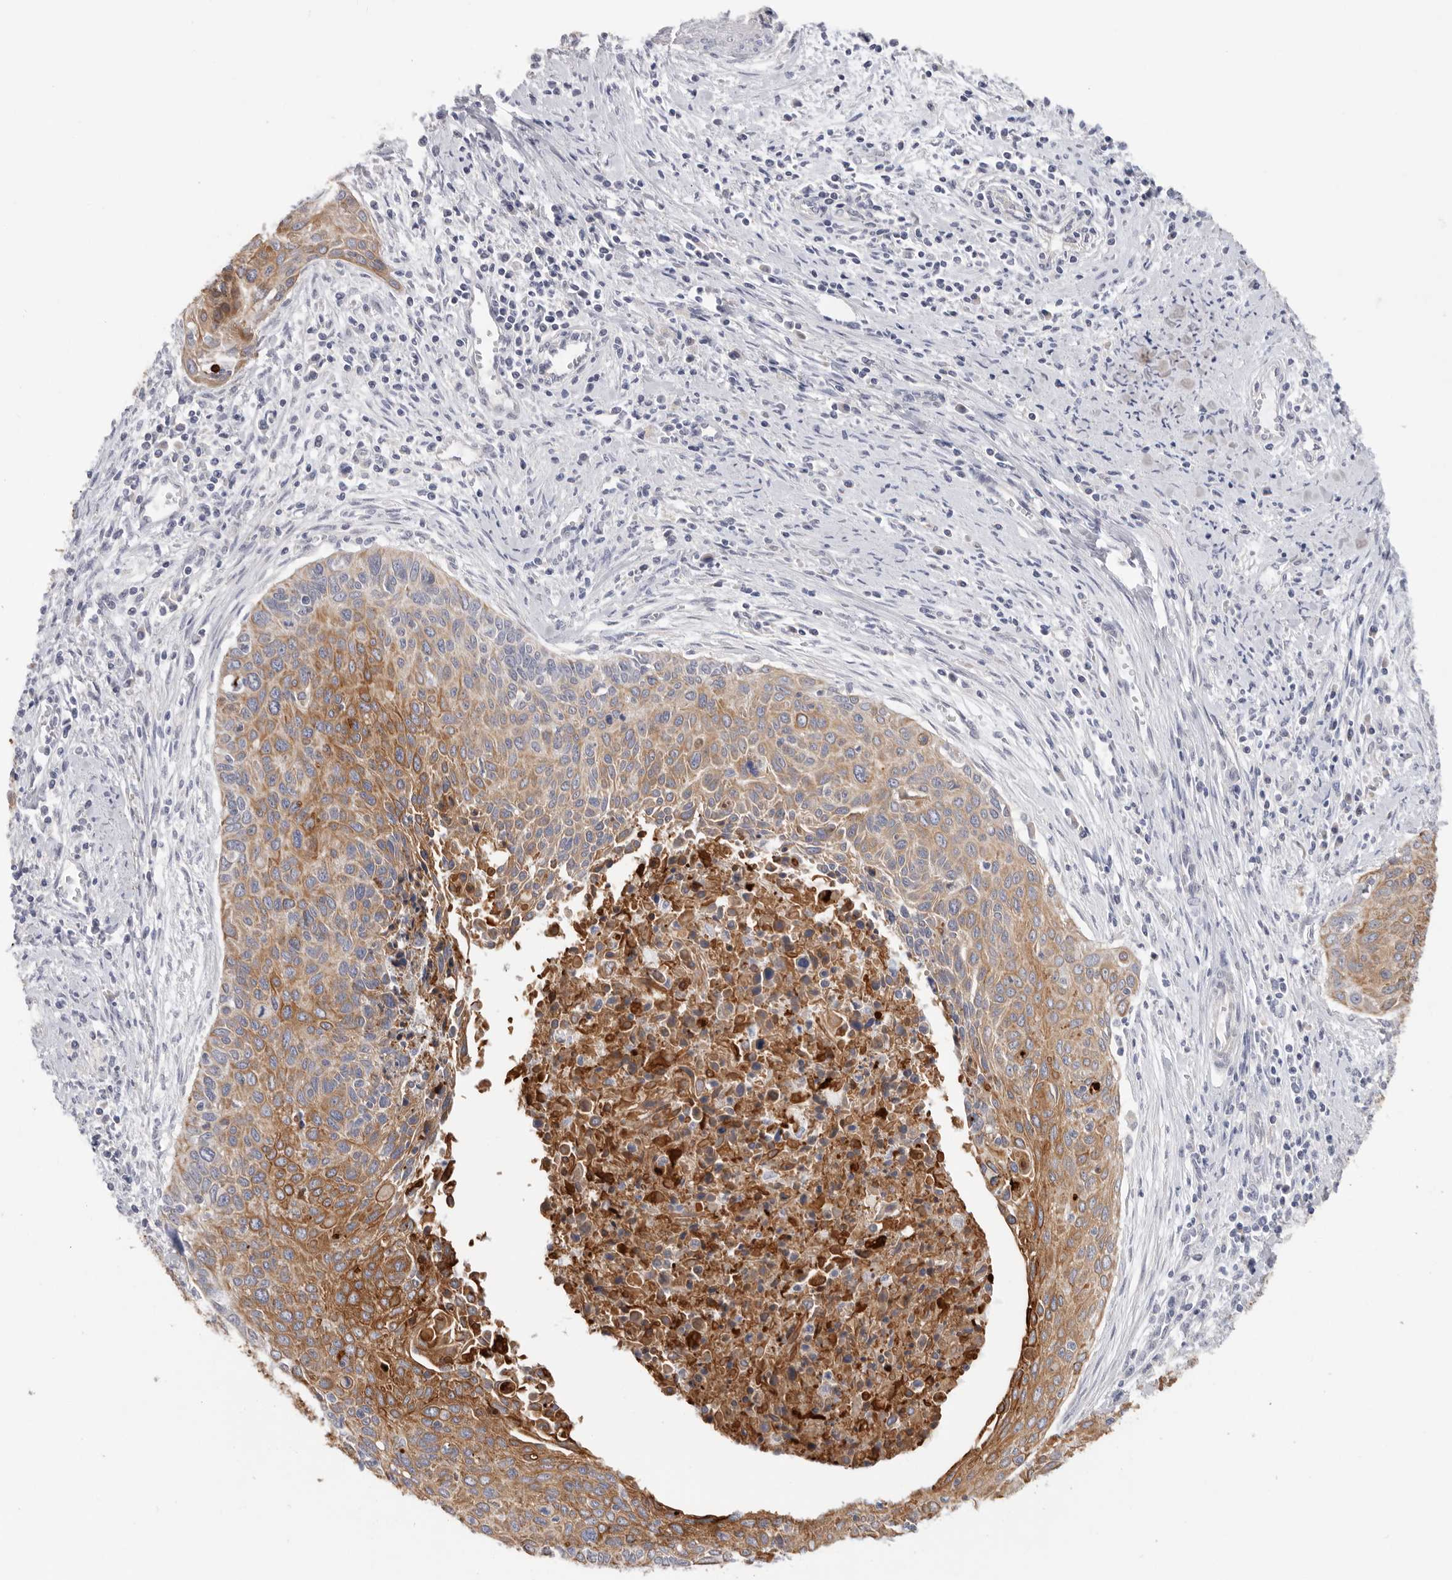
{"staining": {"intensity": "moderate", "quantity": ">75%", "location": "cytoplasmic/membranous"}, "tissue": "cervical cancer", "cell_type": "Tumor cells", "image_type": "cancer", "snomed": [{"axis": "morphology", "description": "Squamous cell carcinoma, NOS"}, {"axis": "topography", "description": "Cervix"}], "caption": "Squamous cell carcinoma (cervical) was stained to show a protein in brown. There is medium levels of moderate cytoplasmic/membranous staining in about >75% of tumor cells.", "gene": "MTFR1L", "patient": {"sex": "female", "age": 55}}